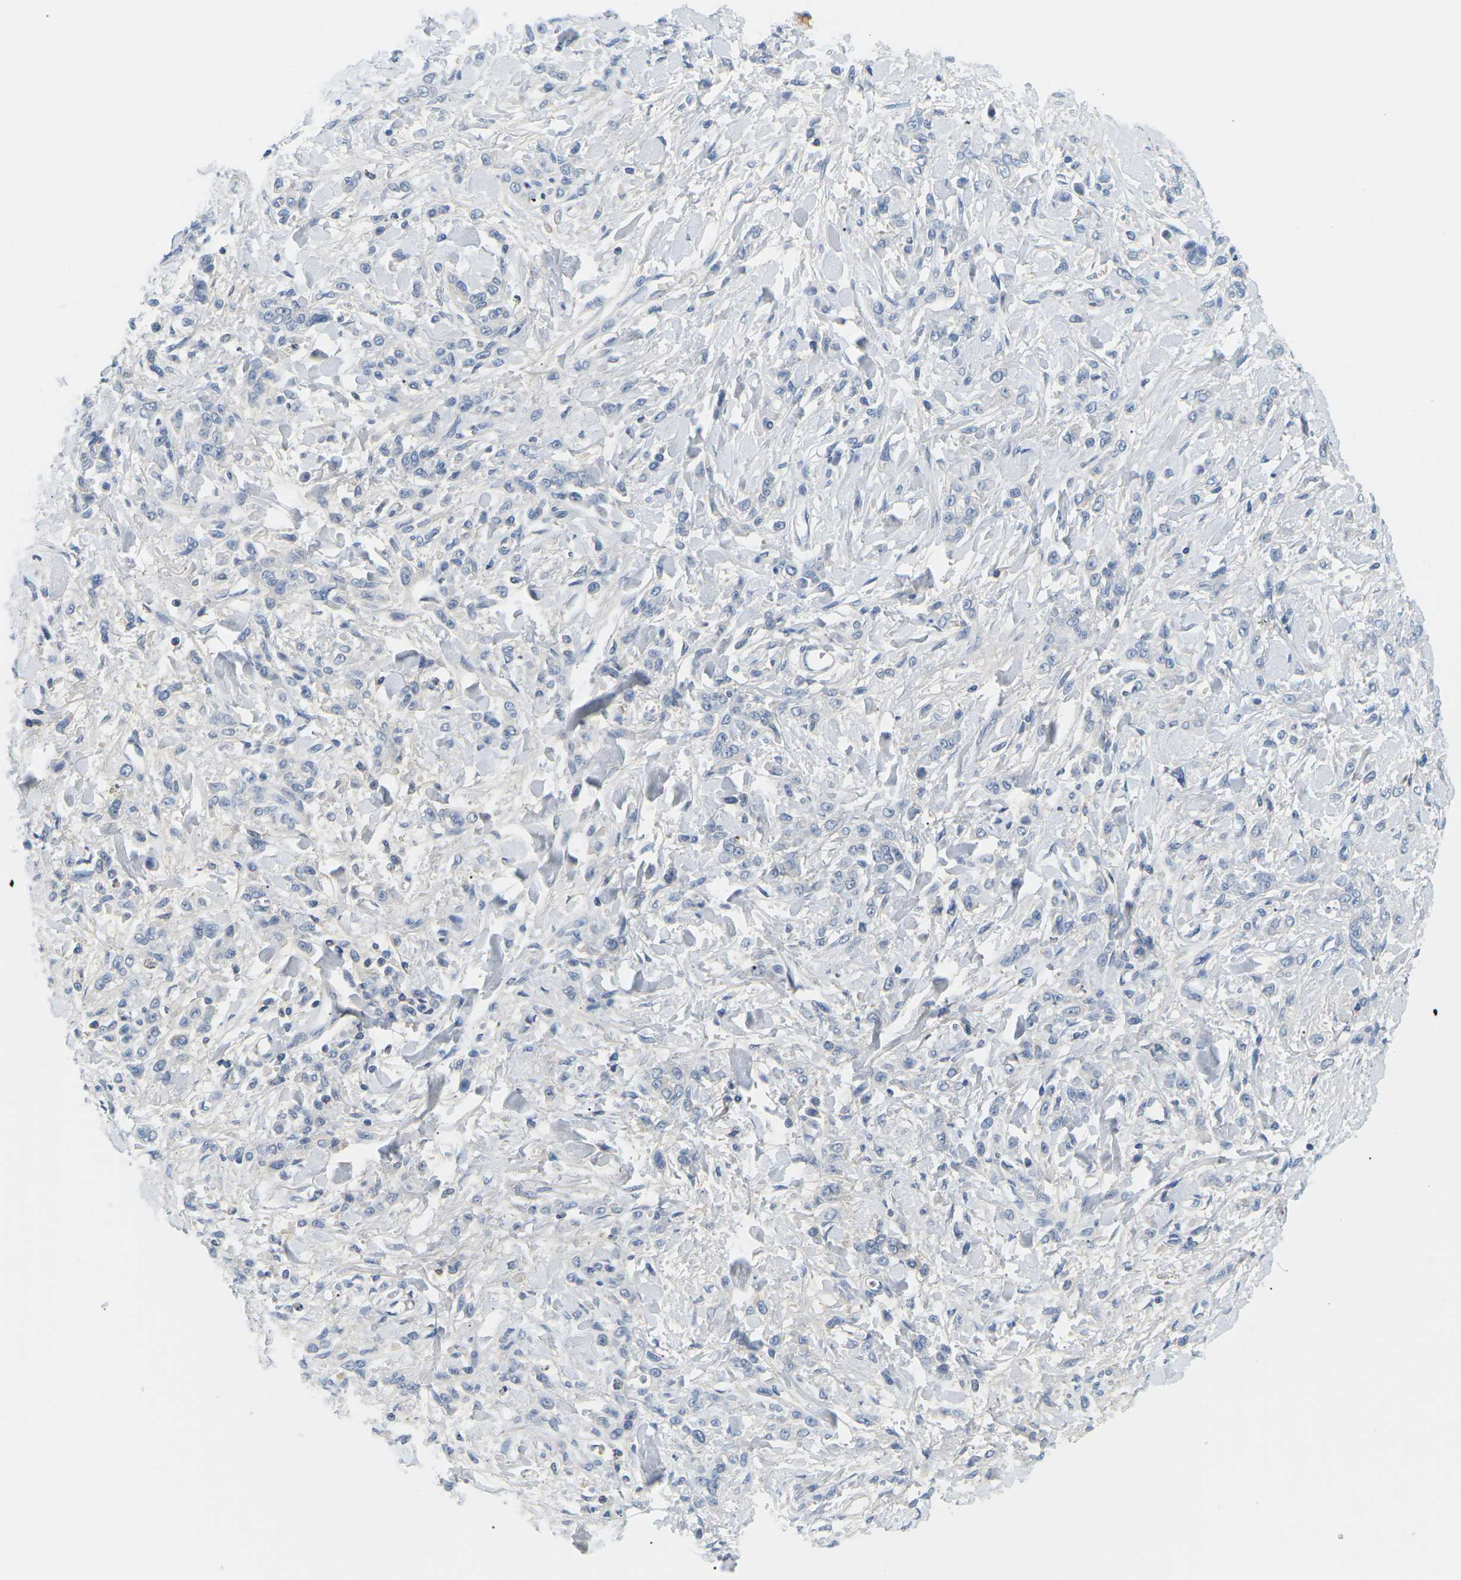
{"staining": {"intensity": "negative", "quantity": "none", "location": "none"}, "tissue": "stomach cancer", "cell_type": "Tumor cells", "image_type": "cancer", "snomed": [{"axis": "morphology", "description": "Normal tissue, NOS"}, {"axis": "morphology", "description": "Adenocarcinoma, NOS"}, {"axis": "topography", "description": "Stomach"}], "caption": "The histopathology image demonstrates no significant expression in tumor cells of stomach adenocarcinoma.", "gene": "APOB", "patient": {"sex": "male", "age": 82}}